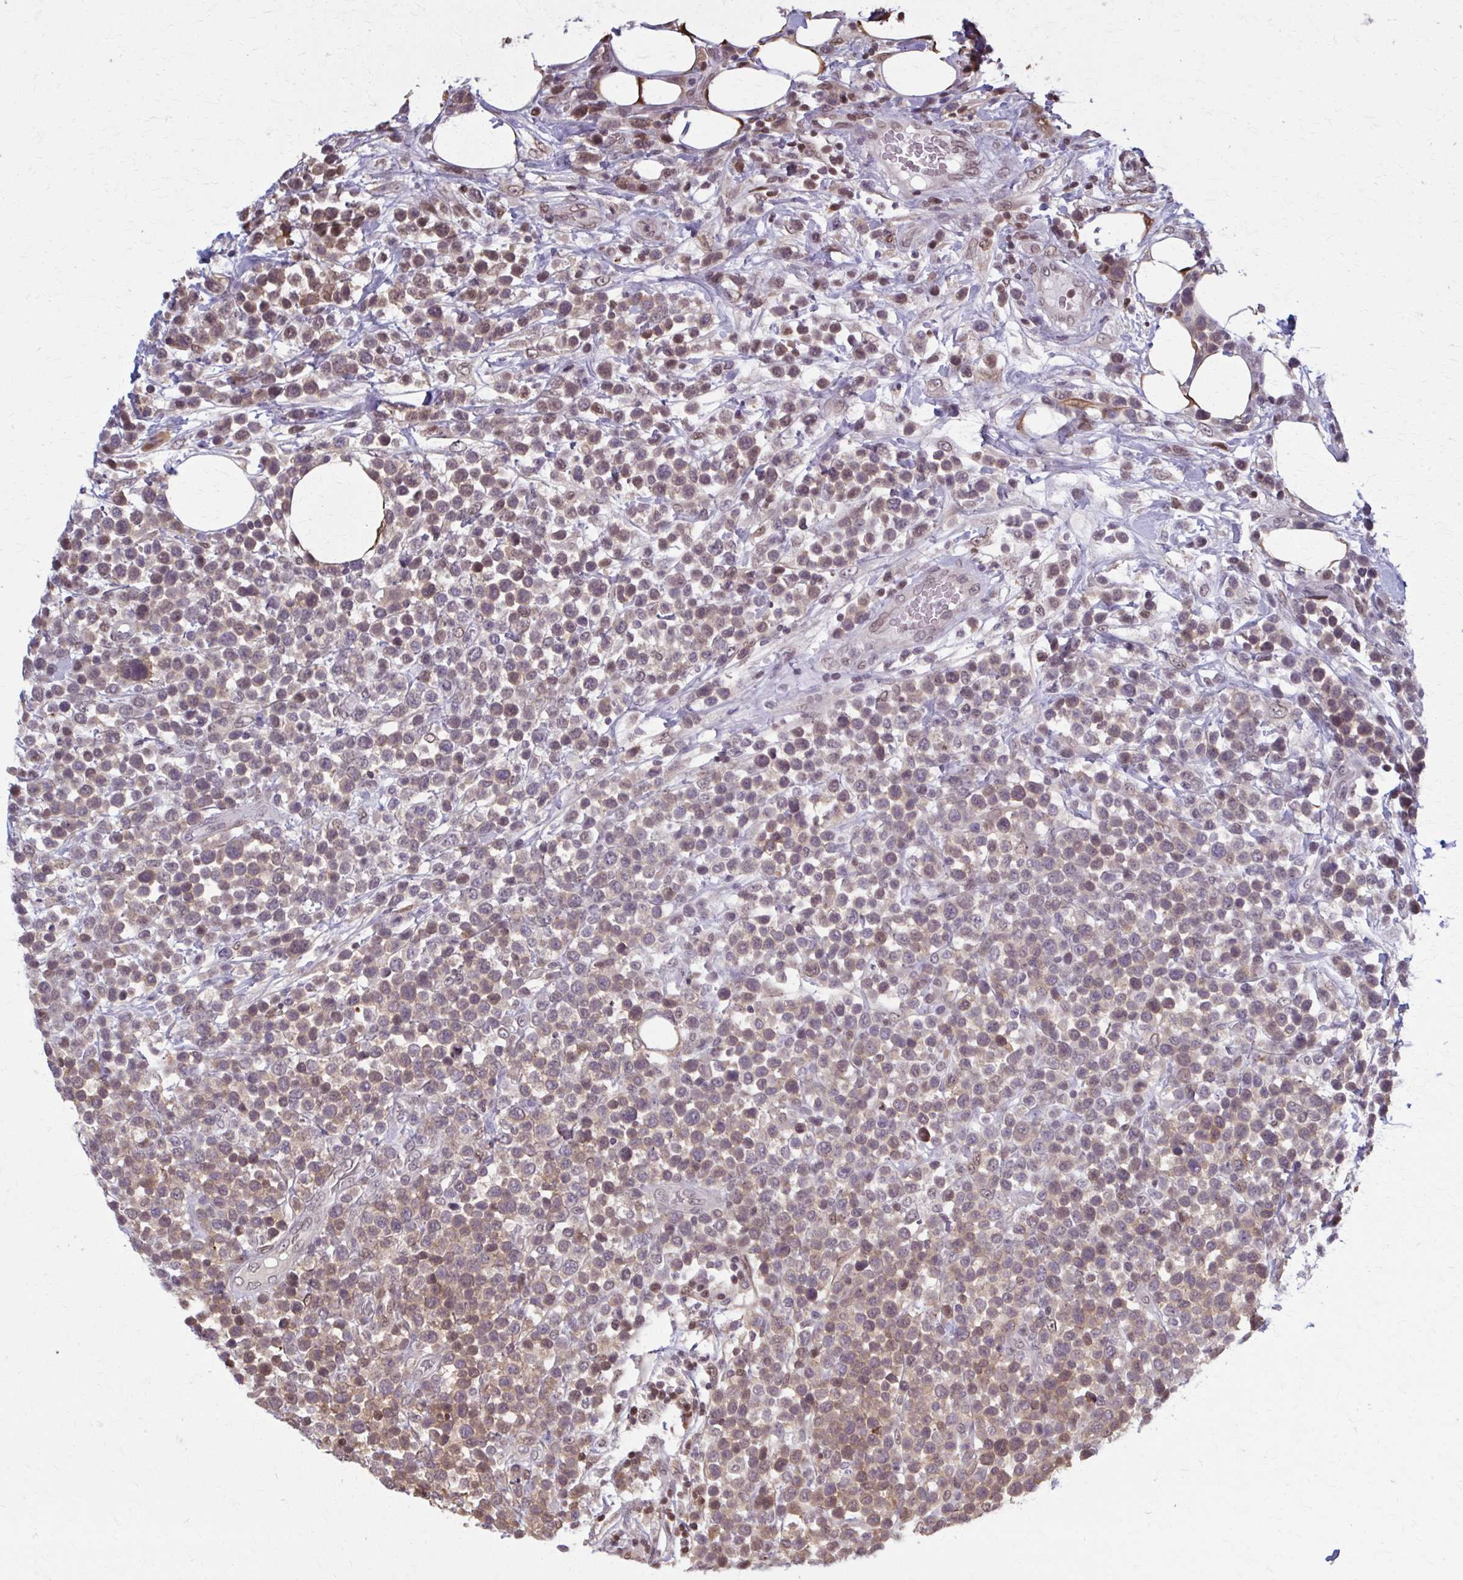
{"staining": {"intensity": "moderate", "quantity": "25%-75%", "location": "cytoplasmic/membranous"}, "tissue": "lymphoma", "cell_type": "Tumor cells", "image_type": "cancer", "snomed": [{"axis": "morphology", "description": "Malignant lymphoma, non-Hodgkin's type, Low grade"}, {"axis": "topography", "description": "Lymph node"}], "caption": "This image displays immunohistochemistry (IHC) staining of human lymphoma, with medium moderate cytoplasmic/membranous expression in about 25%-75% of tumor cells.", "gene": "MDH1", "patient": {"sex": "male", "age": 60}}